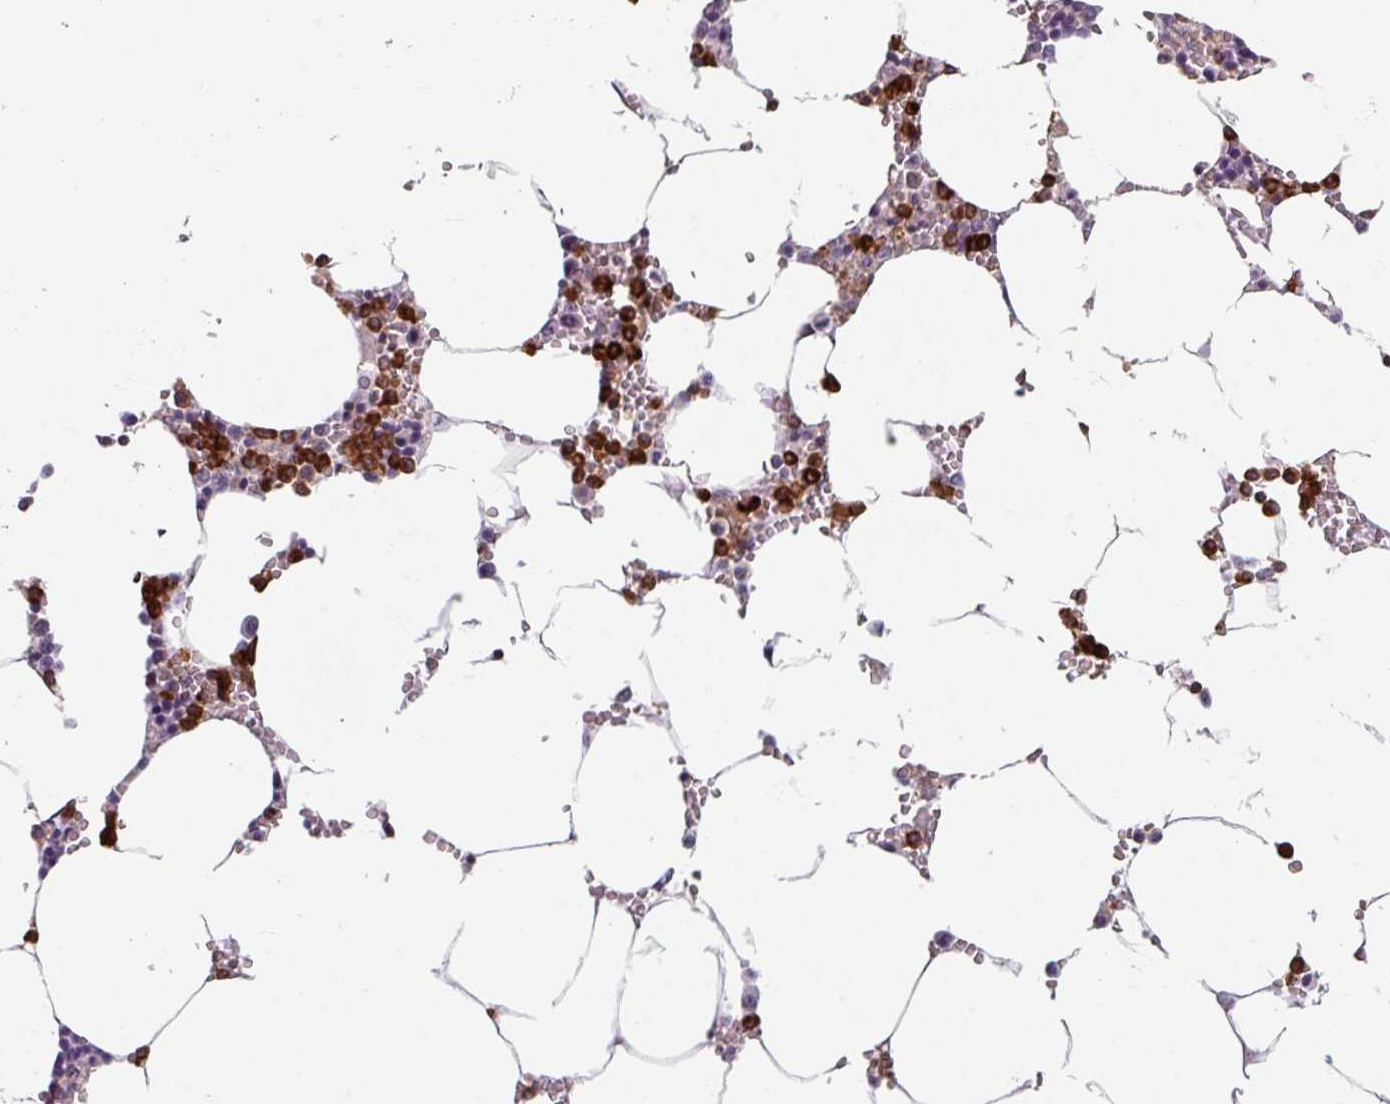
{"staining": {"intensity": "strong", "quantity": ">75%", "location": "cytoplasmic/membranous"}, "tissue": "bone marrow", "cell_type": "Hematopoietic cells", "image_type": "normal", "snomed": [{"axis": "morphology", "description": "Normal tissue, NOS"}, {"axis": "topography", "description": "Bone marrow"}], "caption": "High-power microscopy captured an immunohistochemistry histopathology image of unremarkable bone marrow, revealing strong cytoplasmic/membranous staining in about >75% of hematopoietic cells.", "gene": "EXOSC5", "patient": {"sex": "male", "age": 70}}